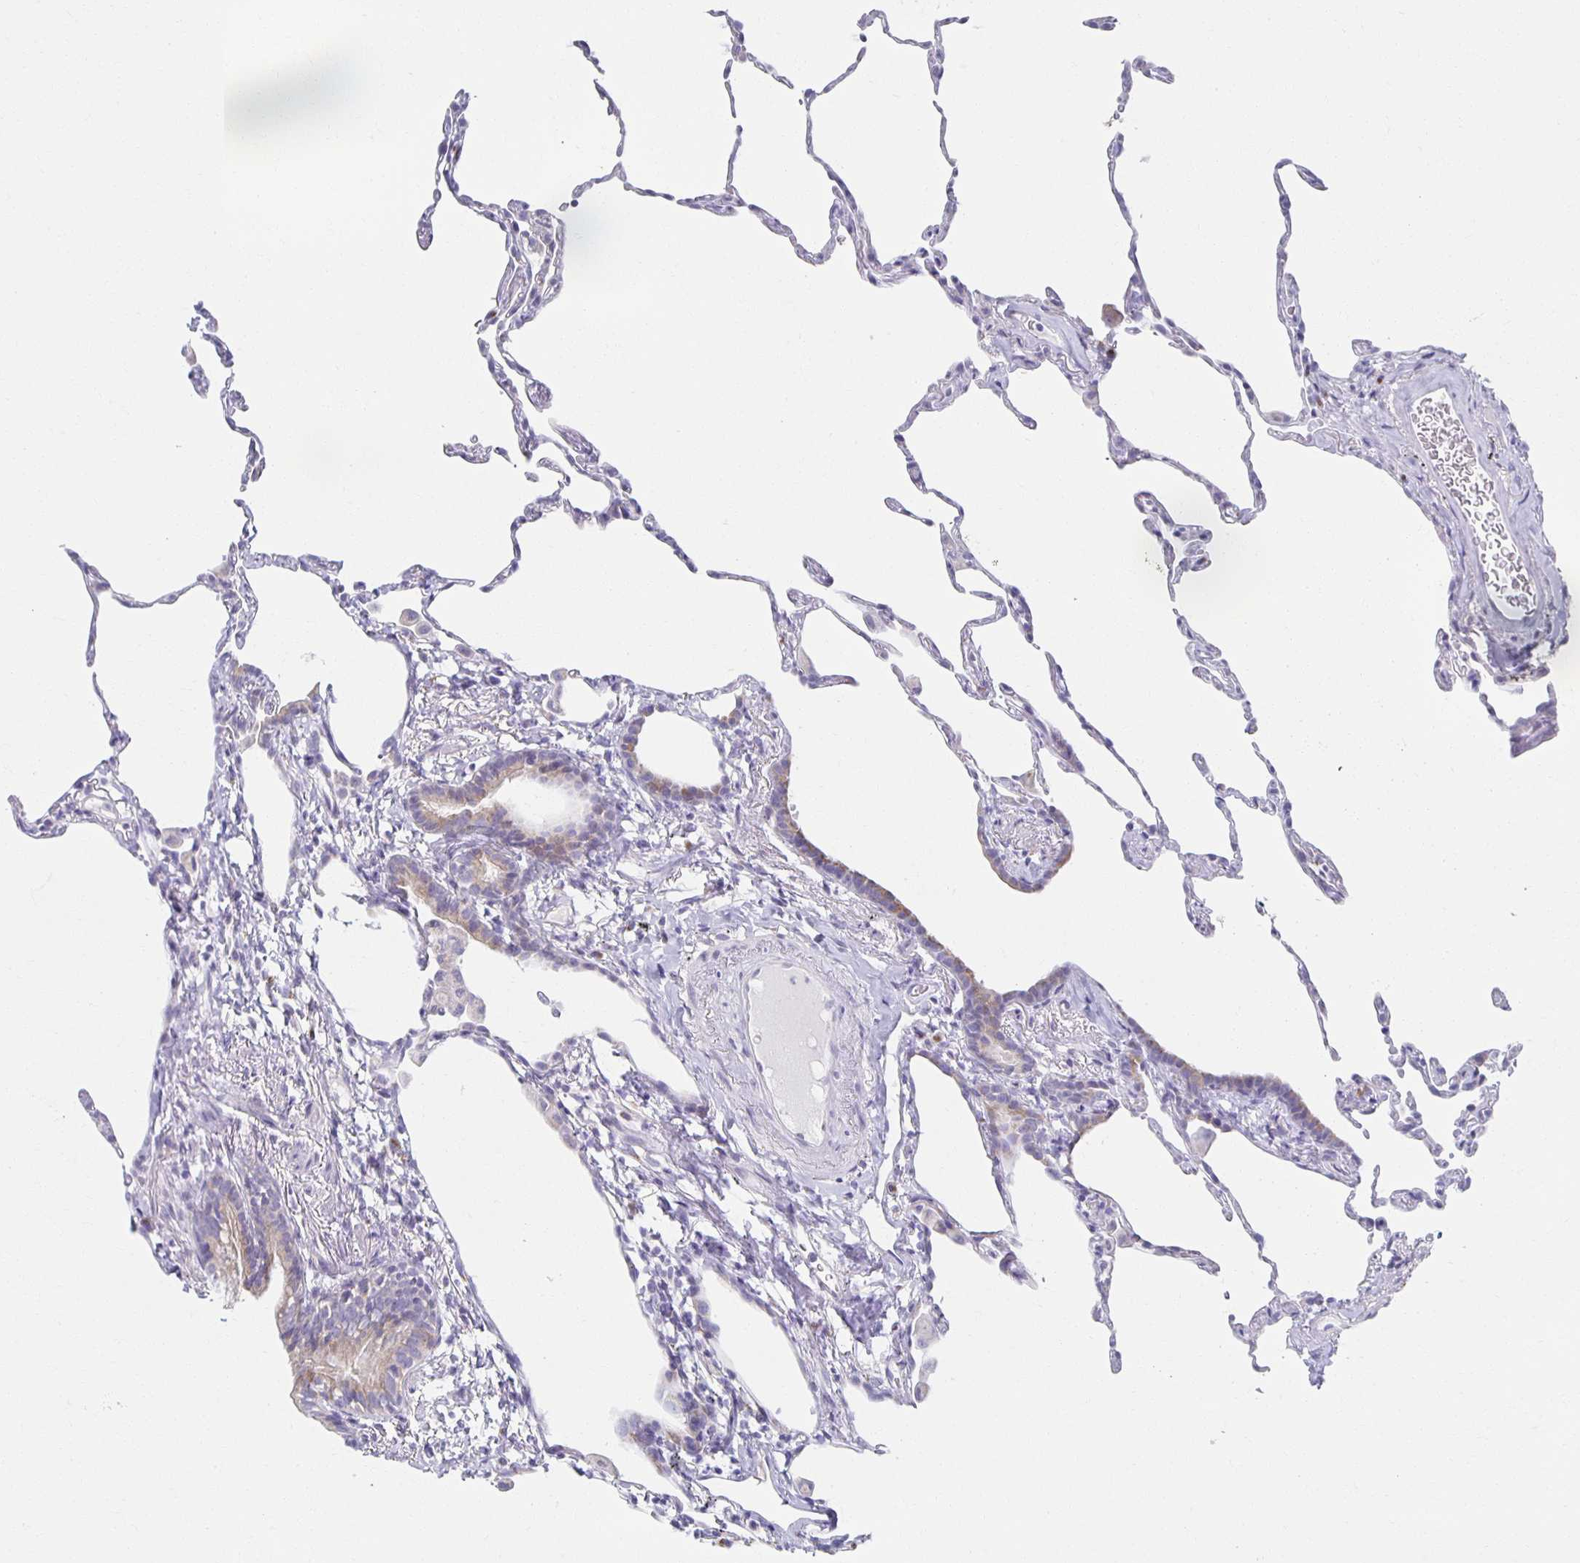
{"staining": {"intensity": "negative", "quantity": "none", "location": "none"}, "tissue": "lung", "cell_type": "Alveolar cells", "image_type": "normal", "snomed": [{"axis": "morphology", "description": "Normal tissue, NOS"}, {"axis": "topography", "description": "Lung"}], "caption": "Alveolar cells are negative for brown protein staining in normal lung. (Immunohistochemistry, brightfield microscopy, high magnification).", "gene": "TEX44", "patient": {"sex": "female", "age": 57}}